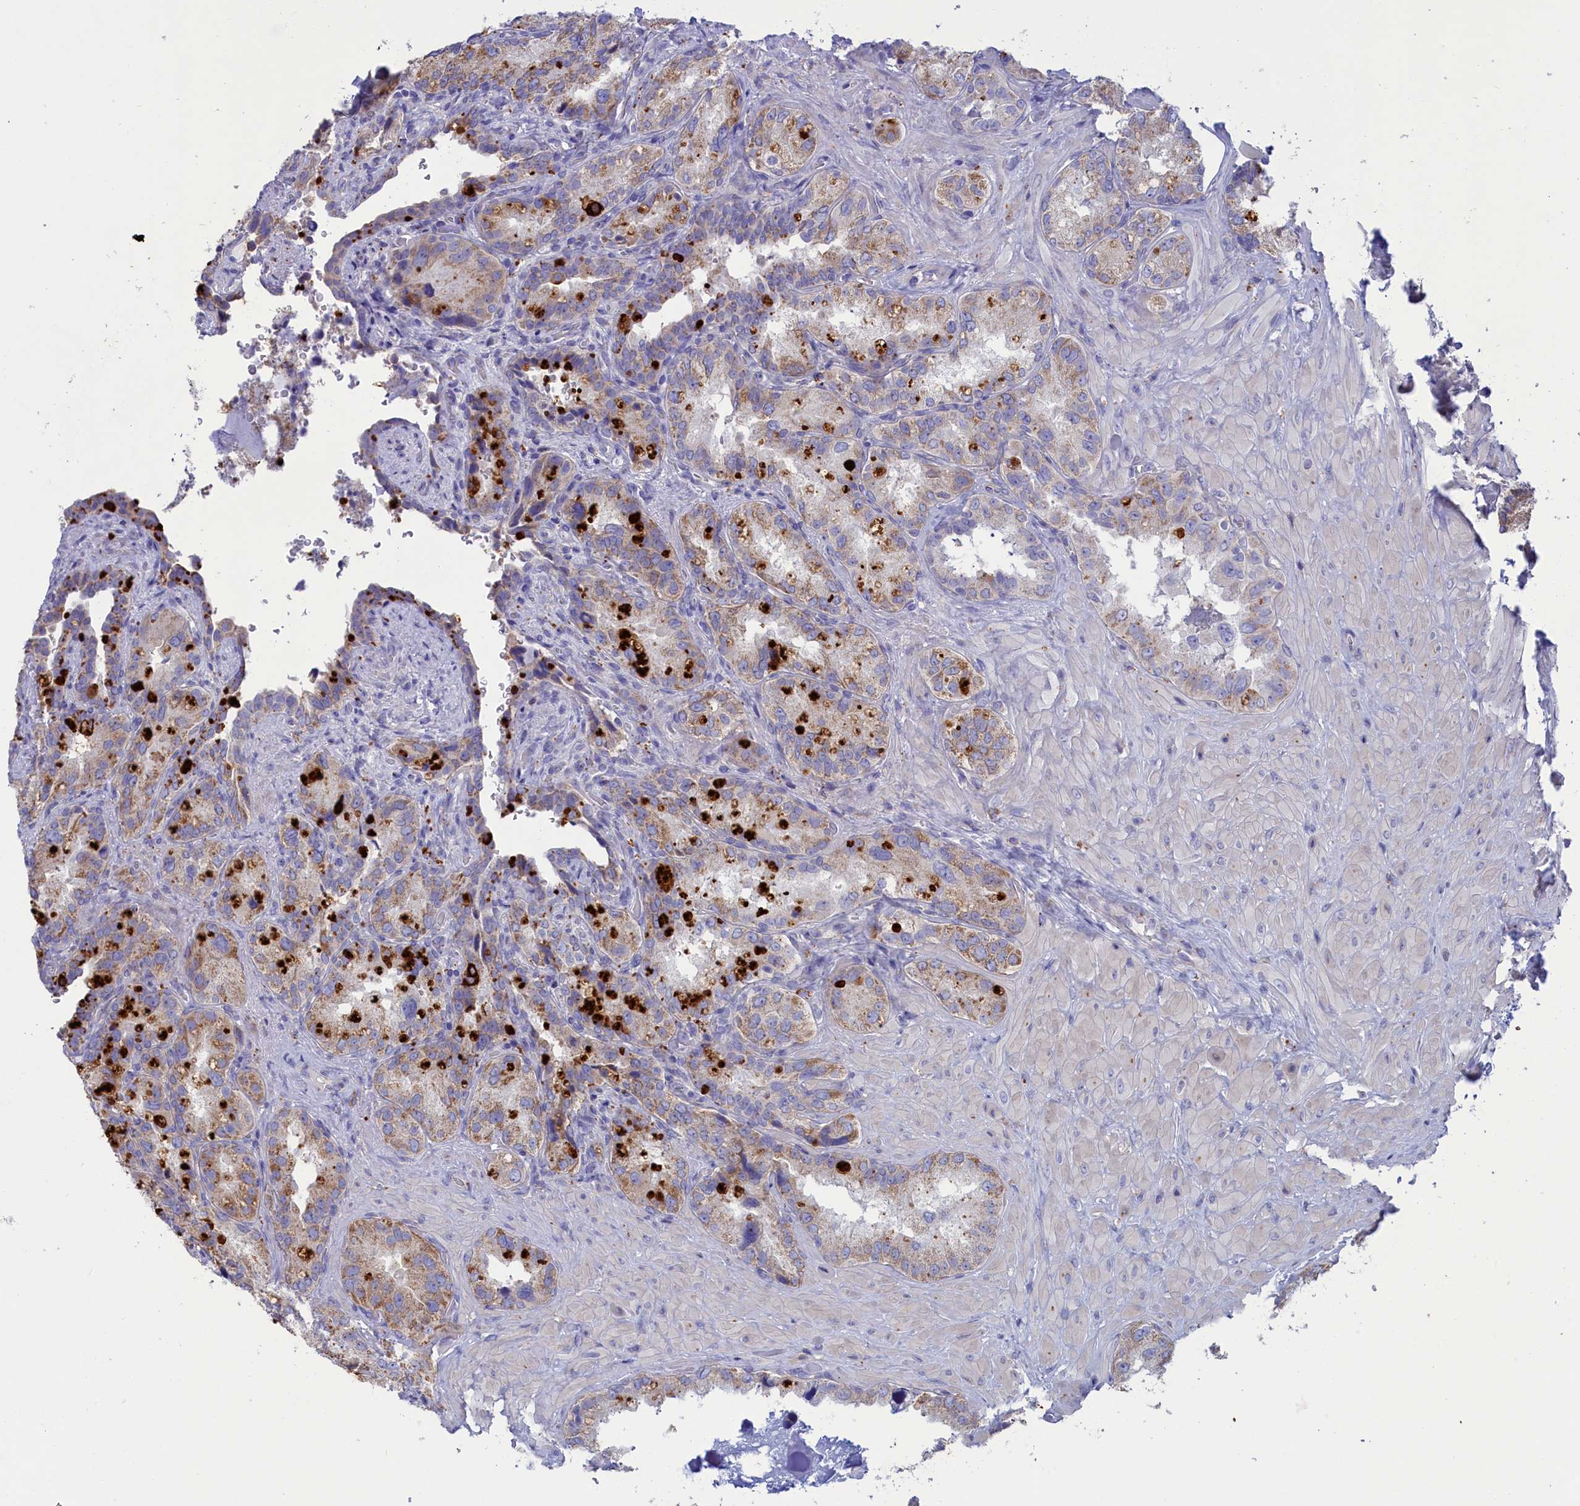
{"staining": {"intensity": "weak", "quantity": "25%-75%", "location": "cytoplasmic/membranous"}, "tissue": "seminal vesicle", "cell_type": "Glandular cells", "image_type": "normal", "snomed": [{"axis": "morphology", "description": "Normal tissue, NOS"}, {"axis": "topography", "description": "Seminal veicle"}, {"axis": "topography", "description": "Peripheral nerve tissue"}], "caption": "Protein positivity by immunohistochemistry reveals weak cytoplasmic/membranous expression in about 25%-75% of glandular cells in benign seminal vesicle. (DAB = brown stain, brightfield microscopy at high magnification).", "gene": "WDR6", "patient": {"sex": "male", "age": 67}}